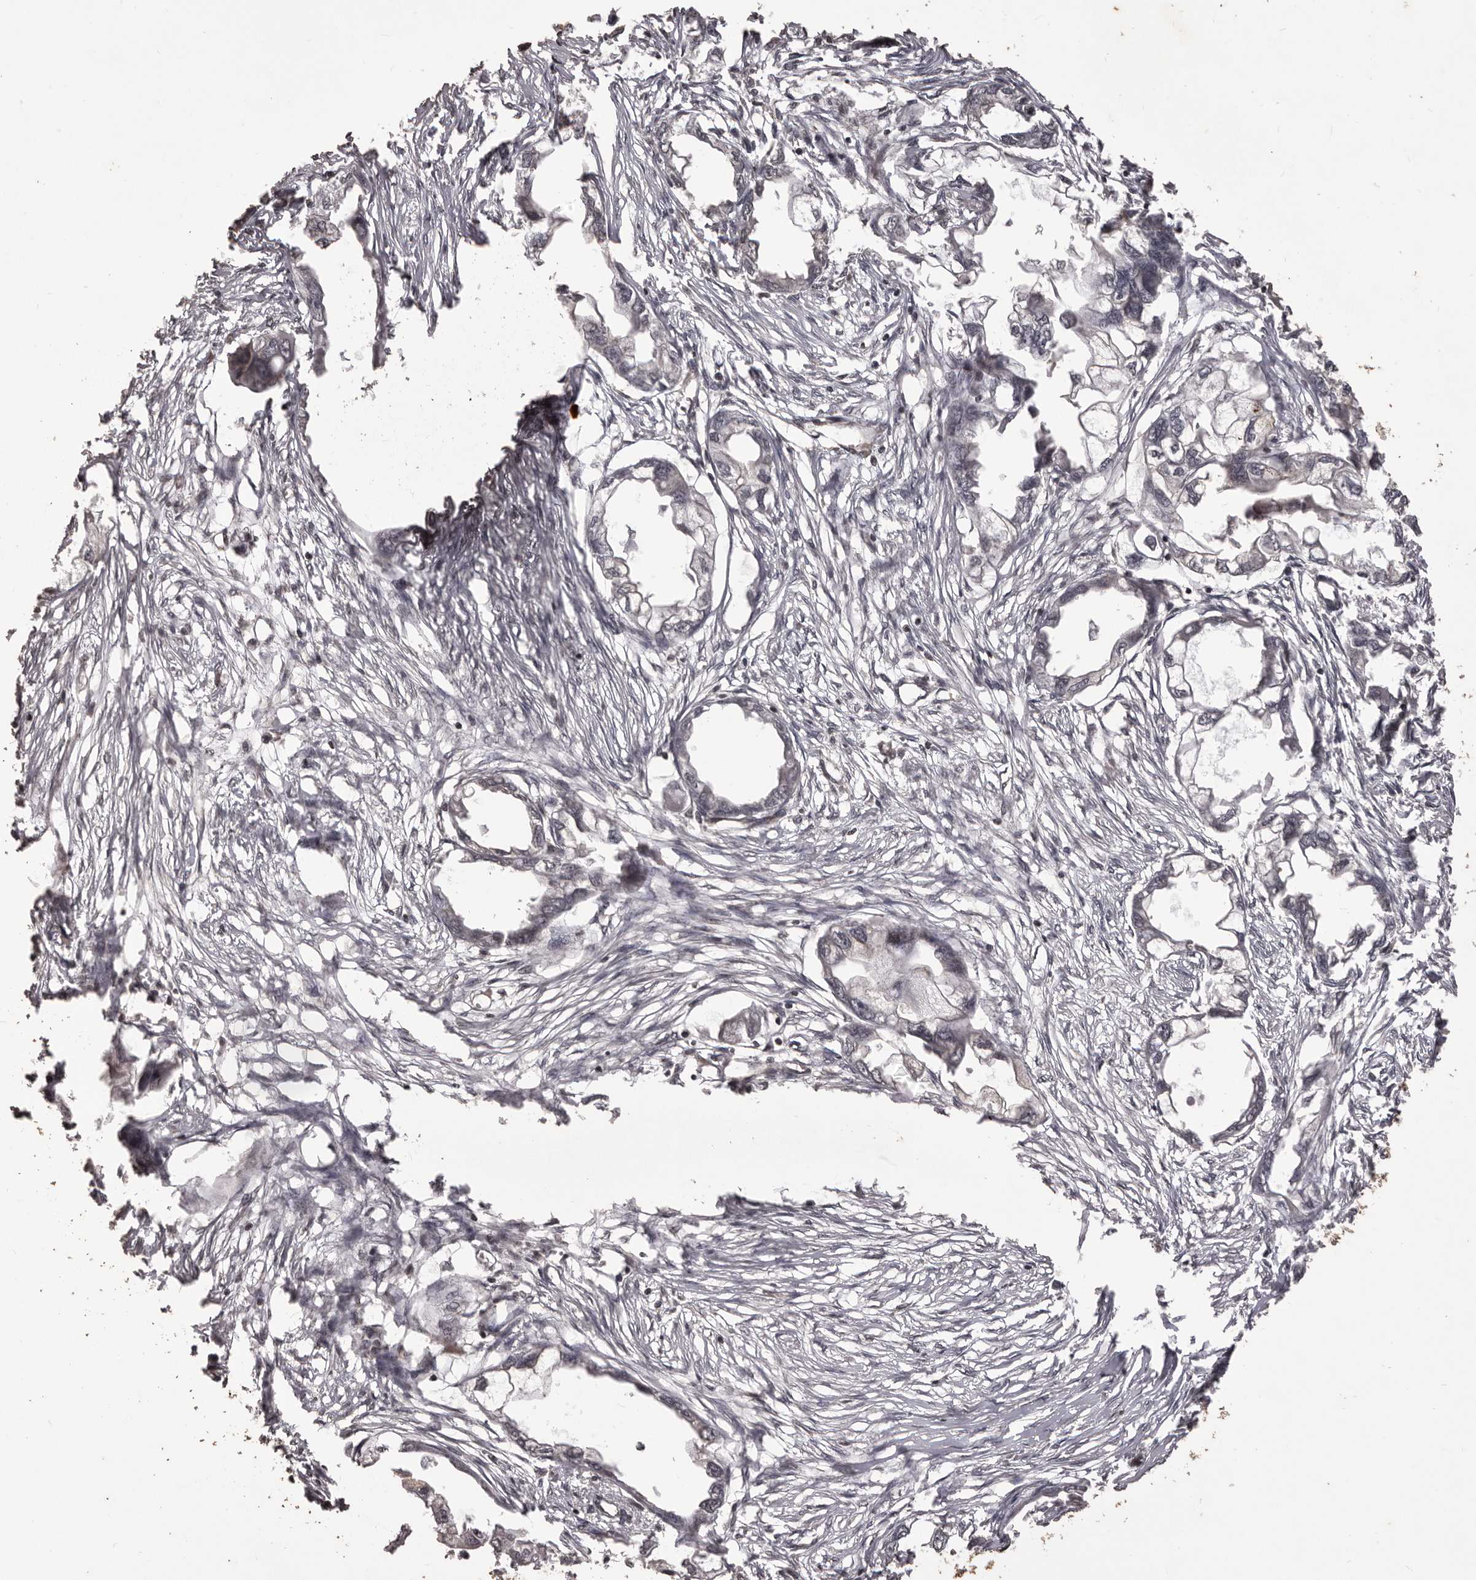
{"staining": {"intensity": "negative", "quantity": "none", "location": "none"}, "tissue": "endometrial cancer", "cell_type": "Tumor cells", "image_type": "cancer", "snomed": [{"axis": "morphology", "description": "Adenocarcinoma, NOS"}, {"axis": "morphology", "description": "Adenocarcinoma, metastatic, NOS"}, {"axis": "topography", "description": "Adipose tissue"}, {"axis": "topography", "description": "Endometrium"}], "caption": "IHC of endometrial cancer displays no staining in tumor cells.", "gene": "QRSL1", "patient": {"sex": "female", "age": 67}}